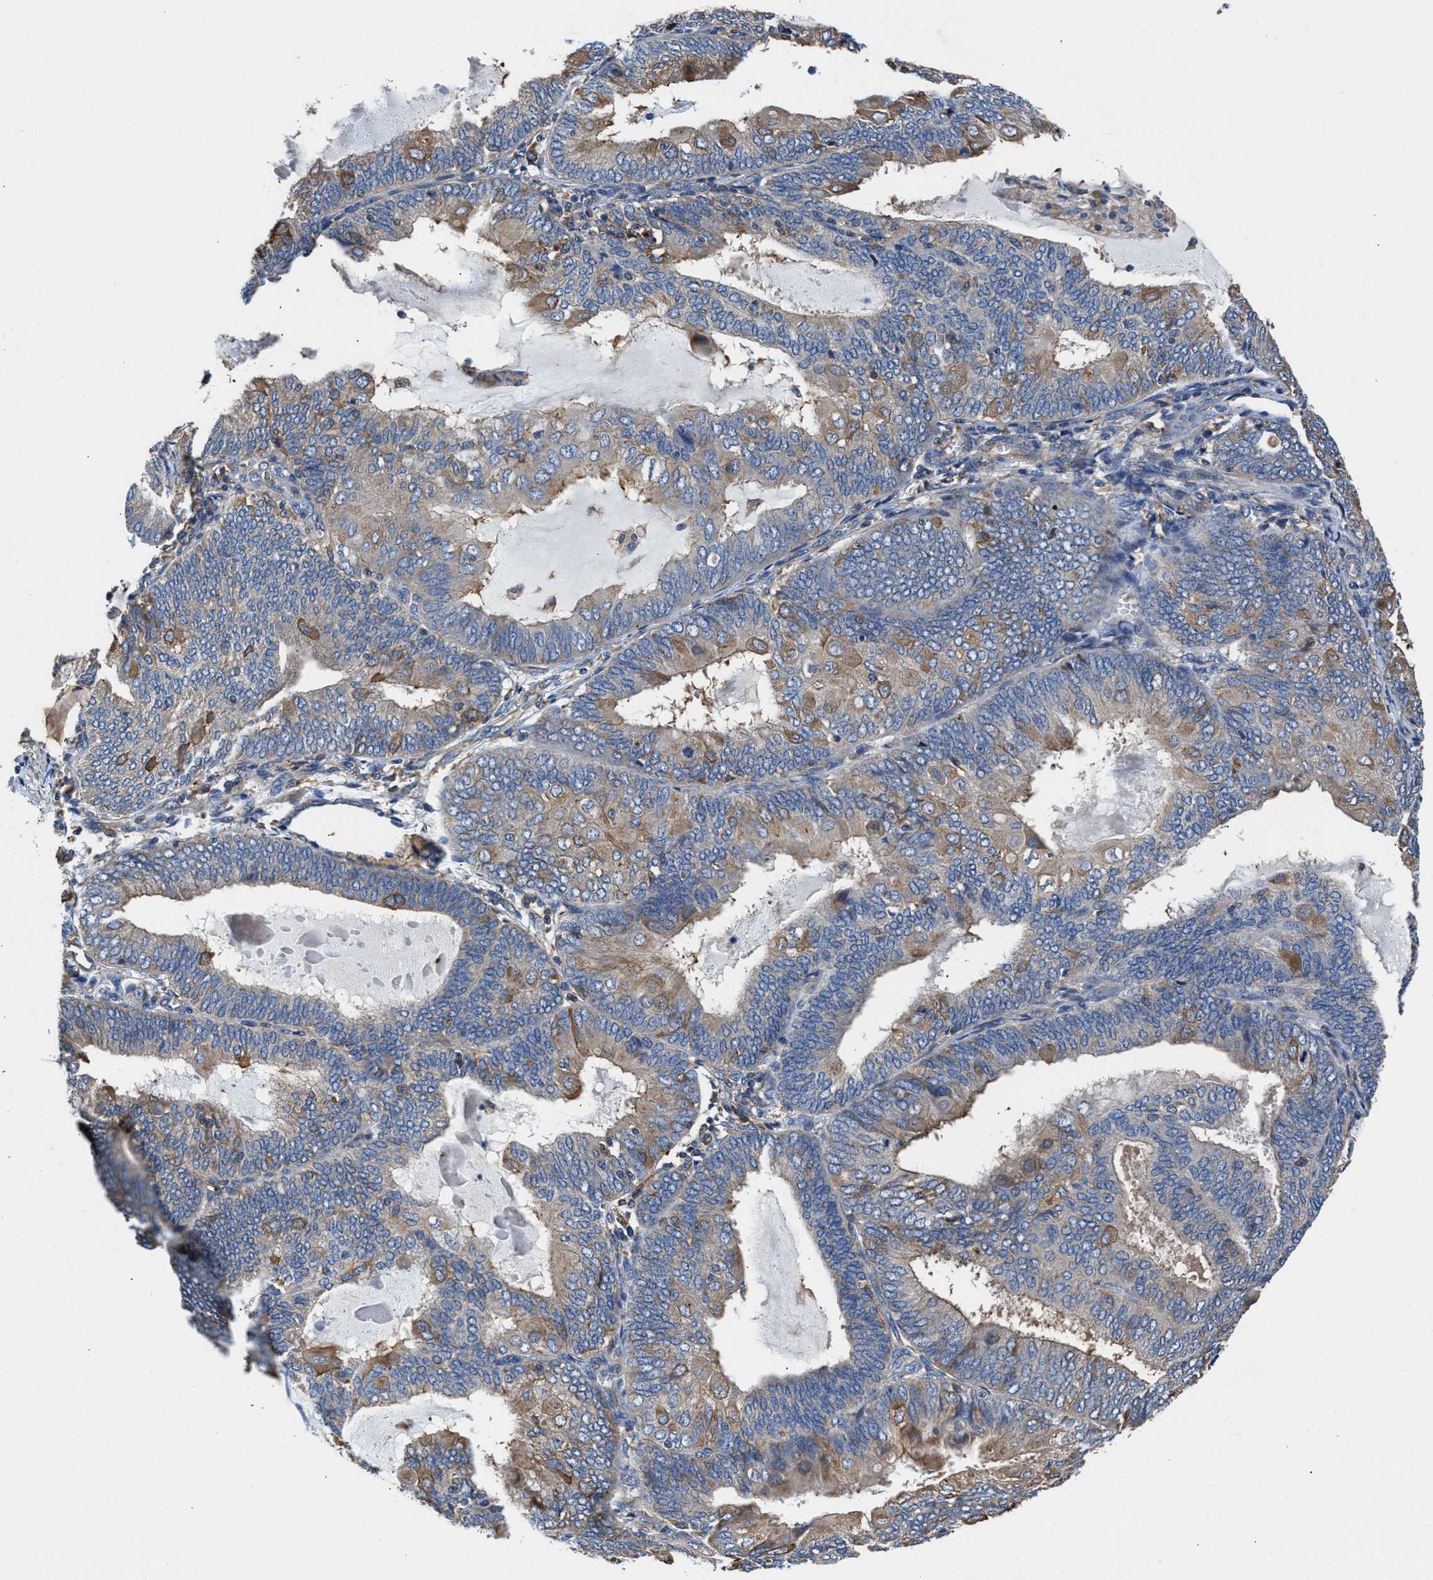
{"staining": {"intensity": "weak", "quantity": ">75%", "location": "cytoplasmic/membranous"}, "tissue": "endometrial cancer", "cell_type": "Tumor cells", "image_type": "cancer", "snomed": [{"axis": "morphology", "description": "Adenocarcinoma, NOS"}, {"axis": "topography", "description": "Endometrium"}], "caption": "Protein staining demonstrates weak cytoplasmic/membranous expression in approximately >75% of tumor cells in adenocarcinoma (endometrial).", "gene": "PPP1R9B", "patient": {"sex": "female", "age": 81}}